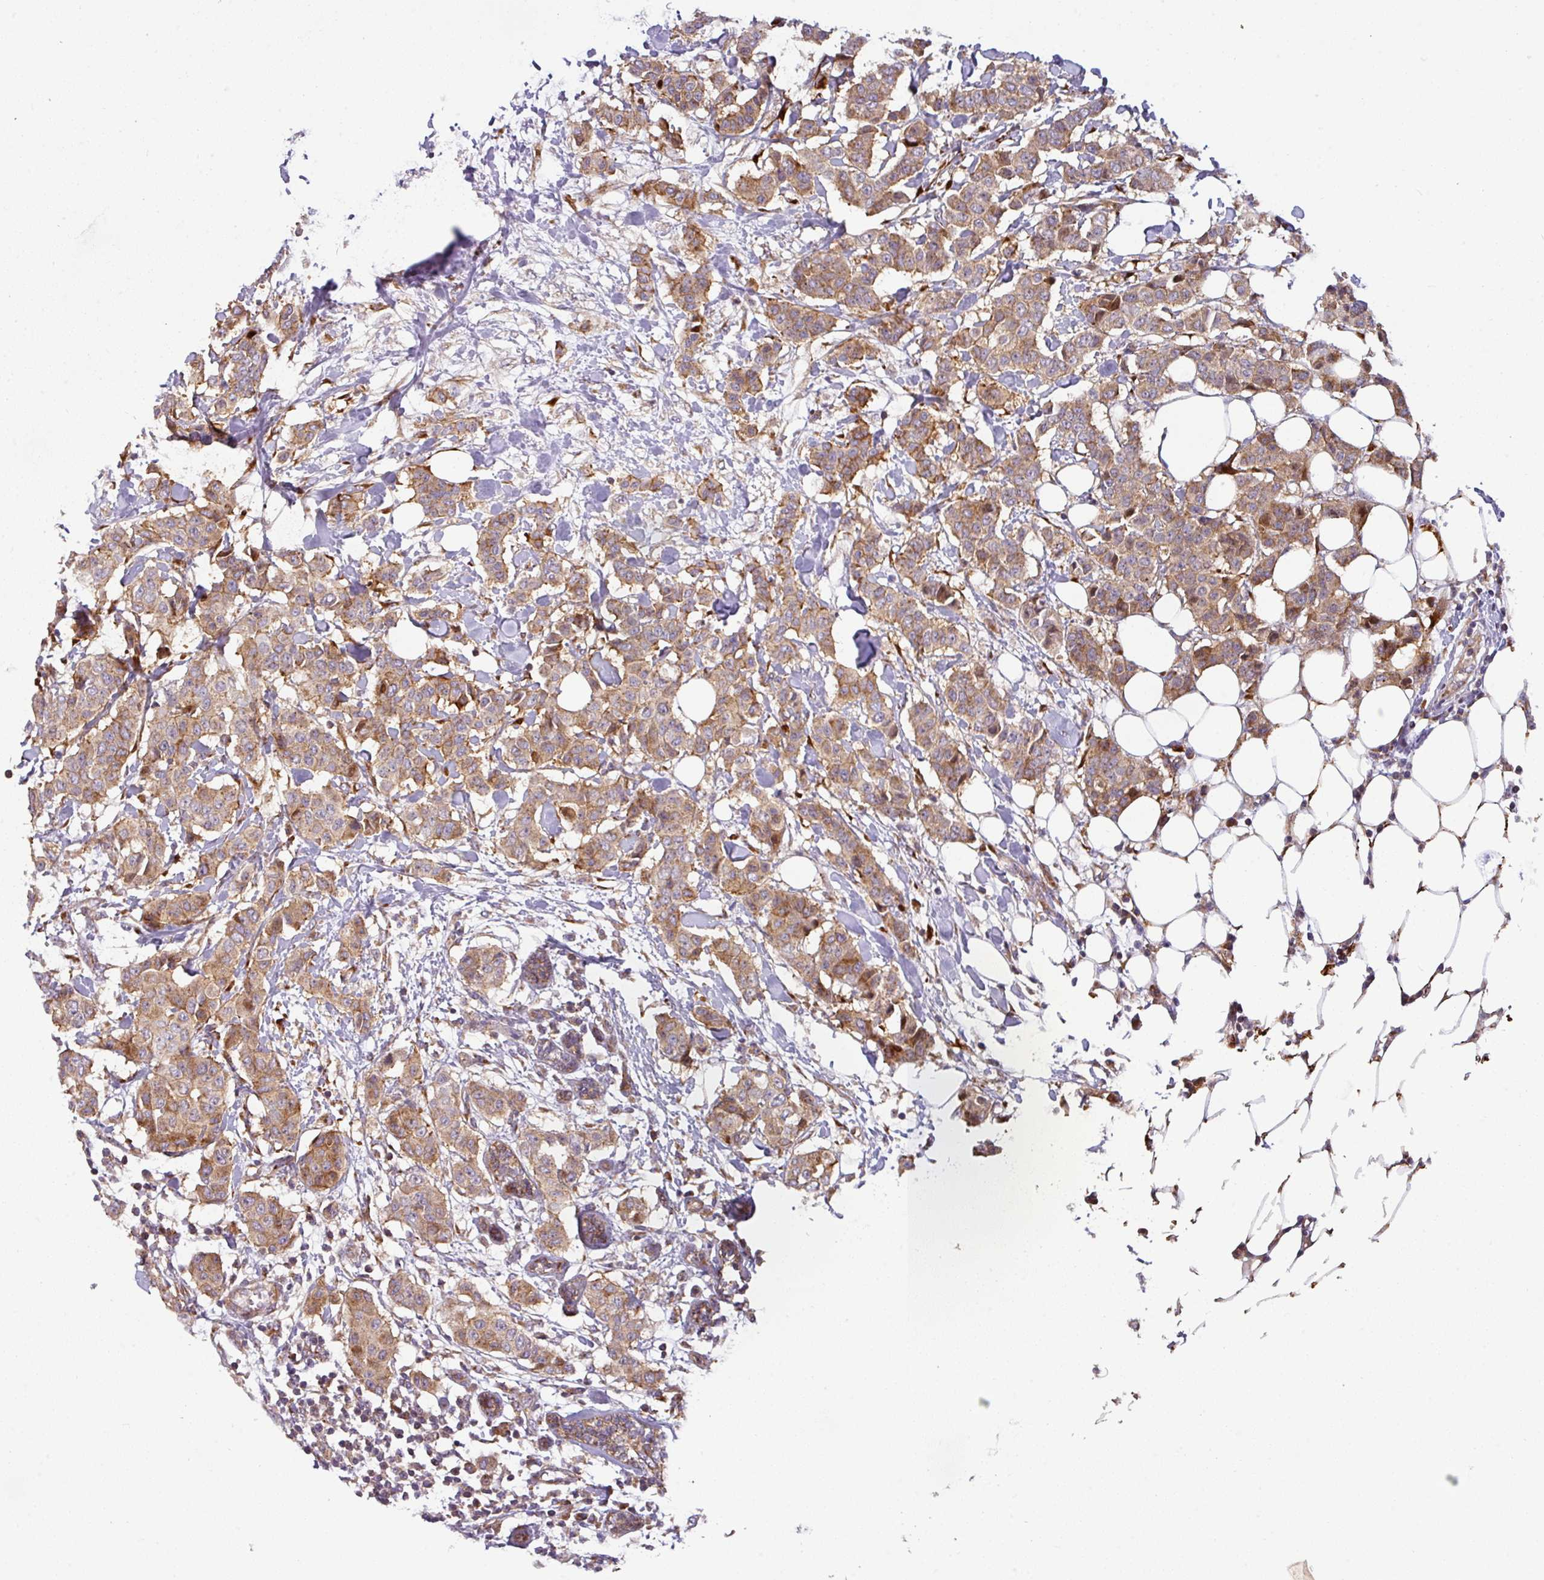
{"staining": {"intensity": "moderate", "quantity": ">75%", "location": "cytoplasmic/membranous"}, "tissue": "breast cancer", "cell_type": "Tumor cells", "image_type": "cancer", "snomed": [{"axis": "morphology", "description": "Duct carcinoma"}, {"axis": "topography", "description": "Breast"}], "caption": "Moderate cytoplasmic/membranous expression for a protein is appreciated in approximately >75% of tumor cells of invasive ductal carcinoma (breast) using immunohistochemistry (IHC).", "gene": "CASP2", "patient": {"sex": "female", "age": 40}}